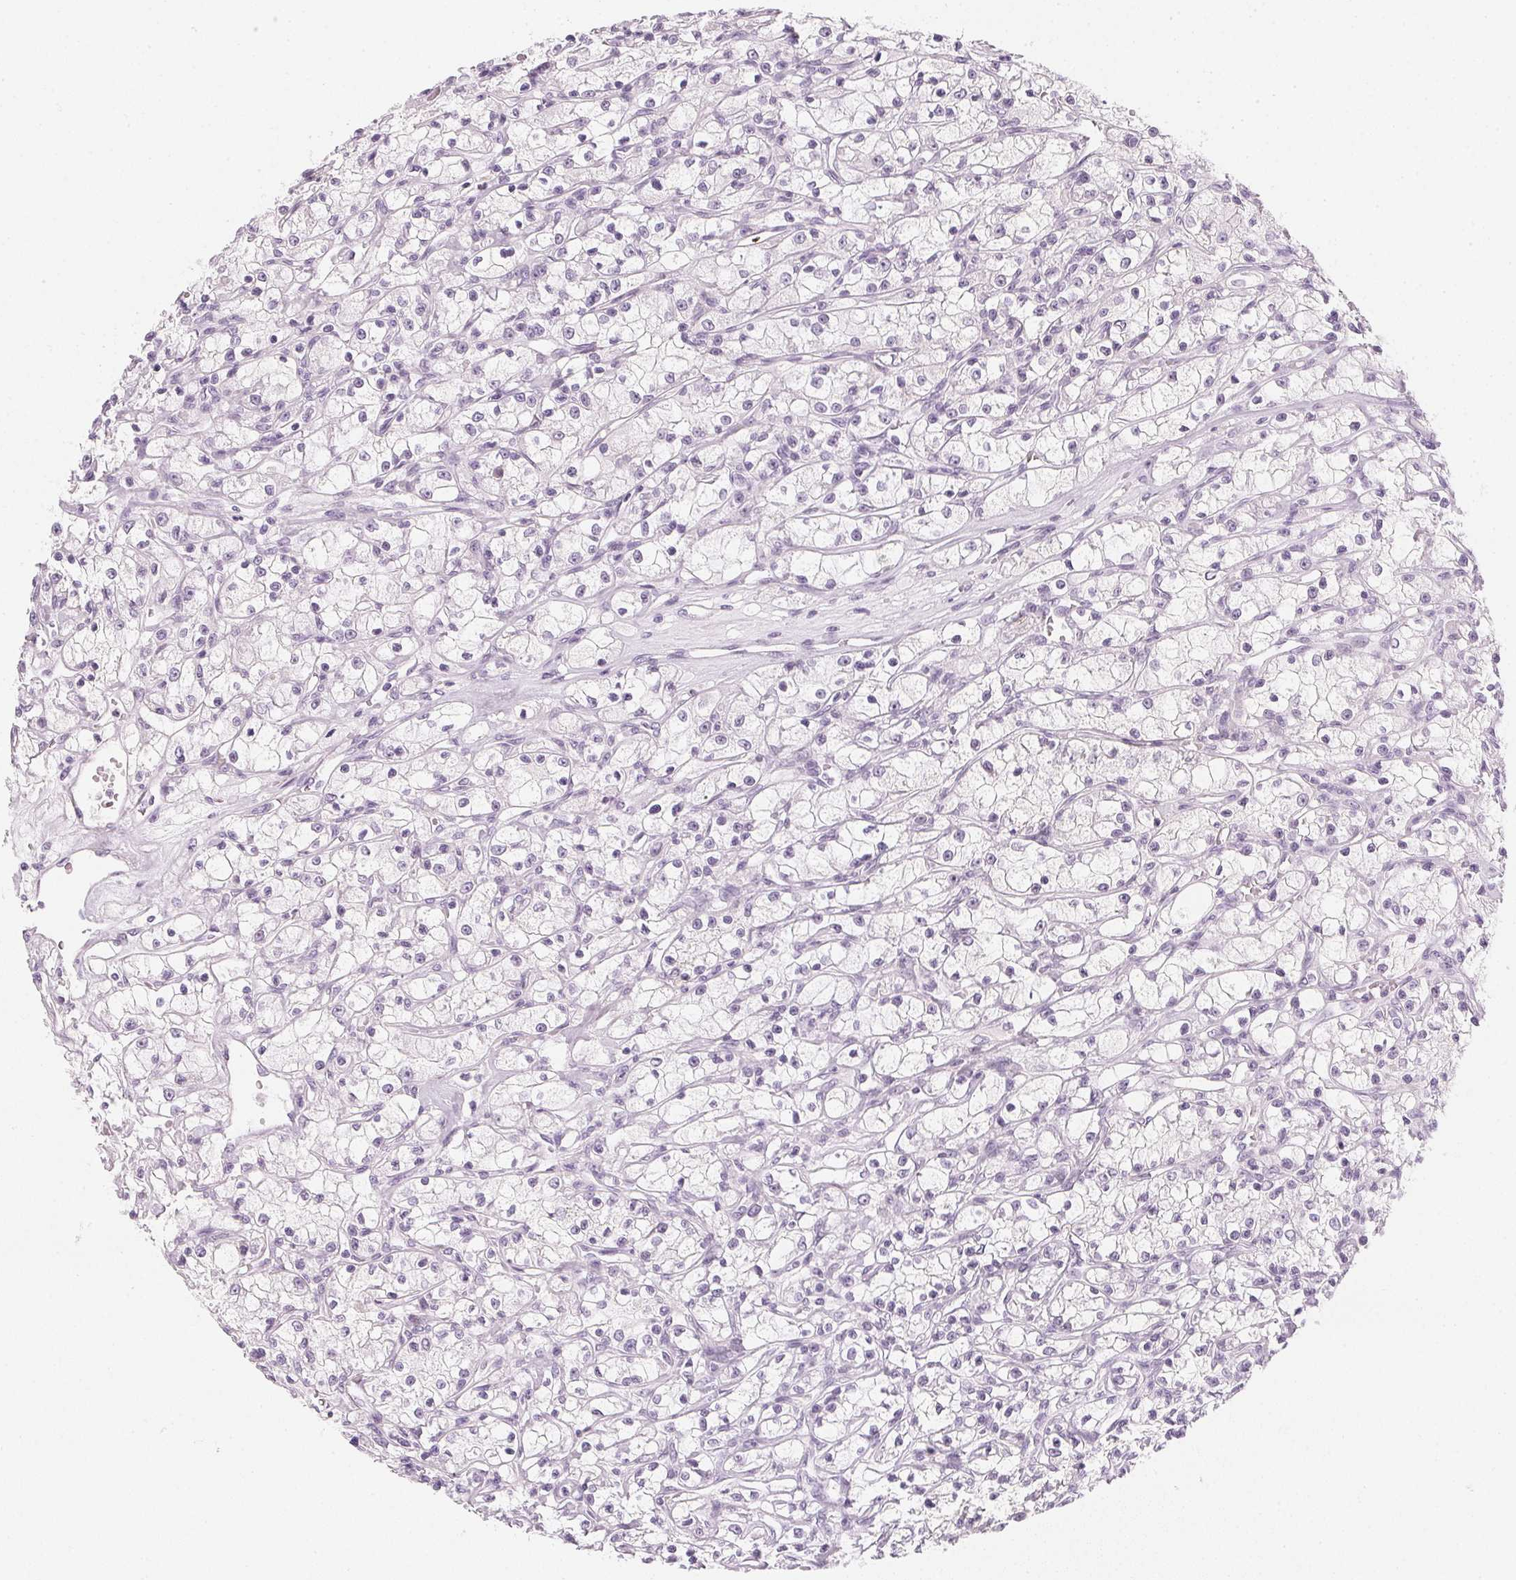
{"staining": {"intensity": "negative", "quantity": "none", "location": "none"}, "tissue": "renal cancer", "cell_type": "Tumor cells", "image_type": "cancer", "snomed": [{"axis": "morphology", "description": "Adenocarcinoma, NOS"}, {"axis": "topography", "description": "Kidney"}], "caption": "Immunohistochemical staining of adenocarcinoma (renal) displays no significant expression in tumor cells. (Stains: DAB (3,3'-diaminobenzidine) immunohistochemistry with hematoxylin counter stain, Microscopy: brightfield microscopy at high magnification).", "gene": "CHST4", "patient": {"sex": "female", "age": 59}}